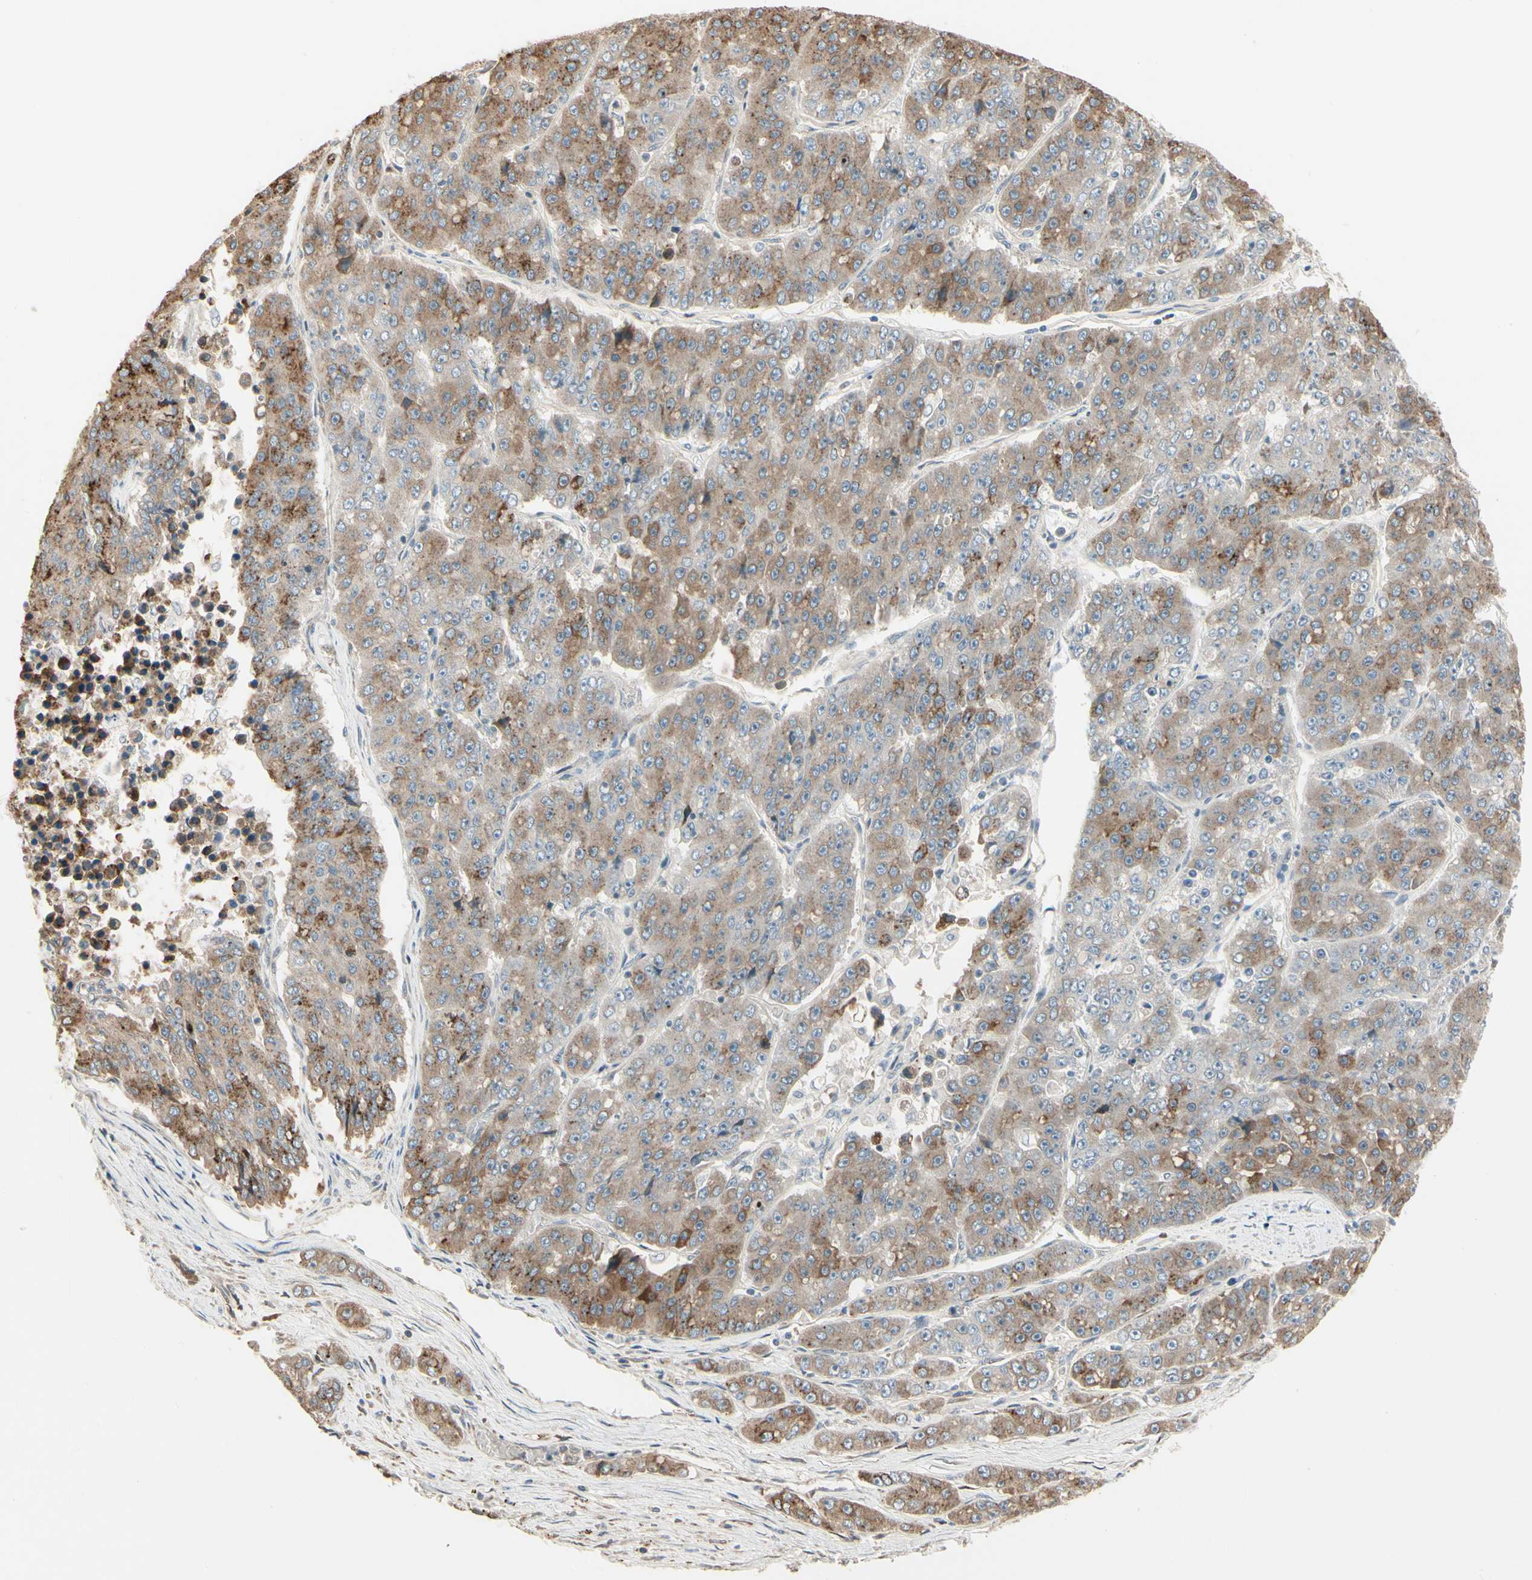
{"staining": {"intensity": "moderate", "quantity": ">75%", "location": "cytoplasmic/membranous"}, "tissue": "pancreatic cancer", "cell_type": "Tumor cells", "image_type": "cancer", "snomed": [{"axis": "morphology", "description": "Adenocarcinoma, NOS"}, {"axis": "topography", "description": "Pancreas"}], "caption": "Pancreatic cancer was stained to show a protein in brown. There is medium levels of moderate cytoplasmic/membranous positivity in about >75% of tumor cells.", "gene": "NUCB2", "patient": {"sex": "male", "age": 50}}